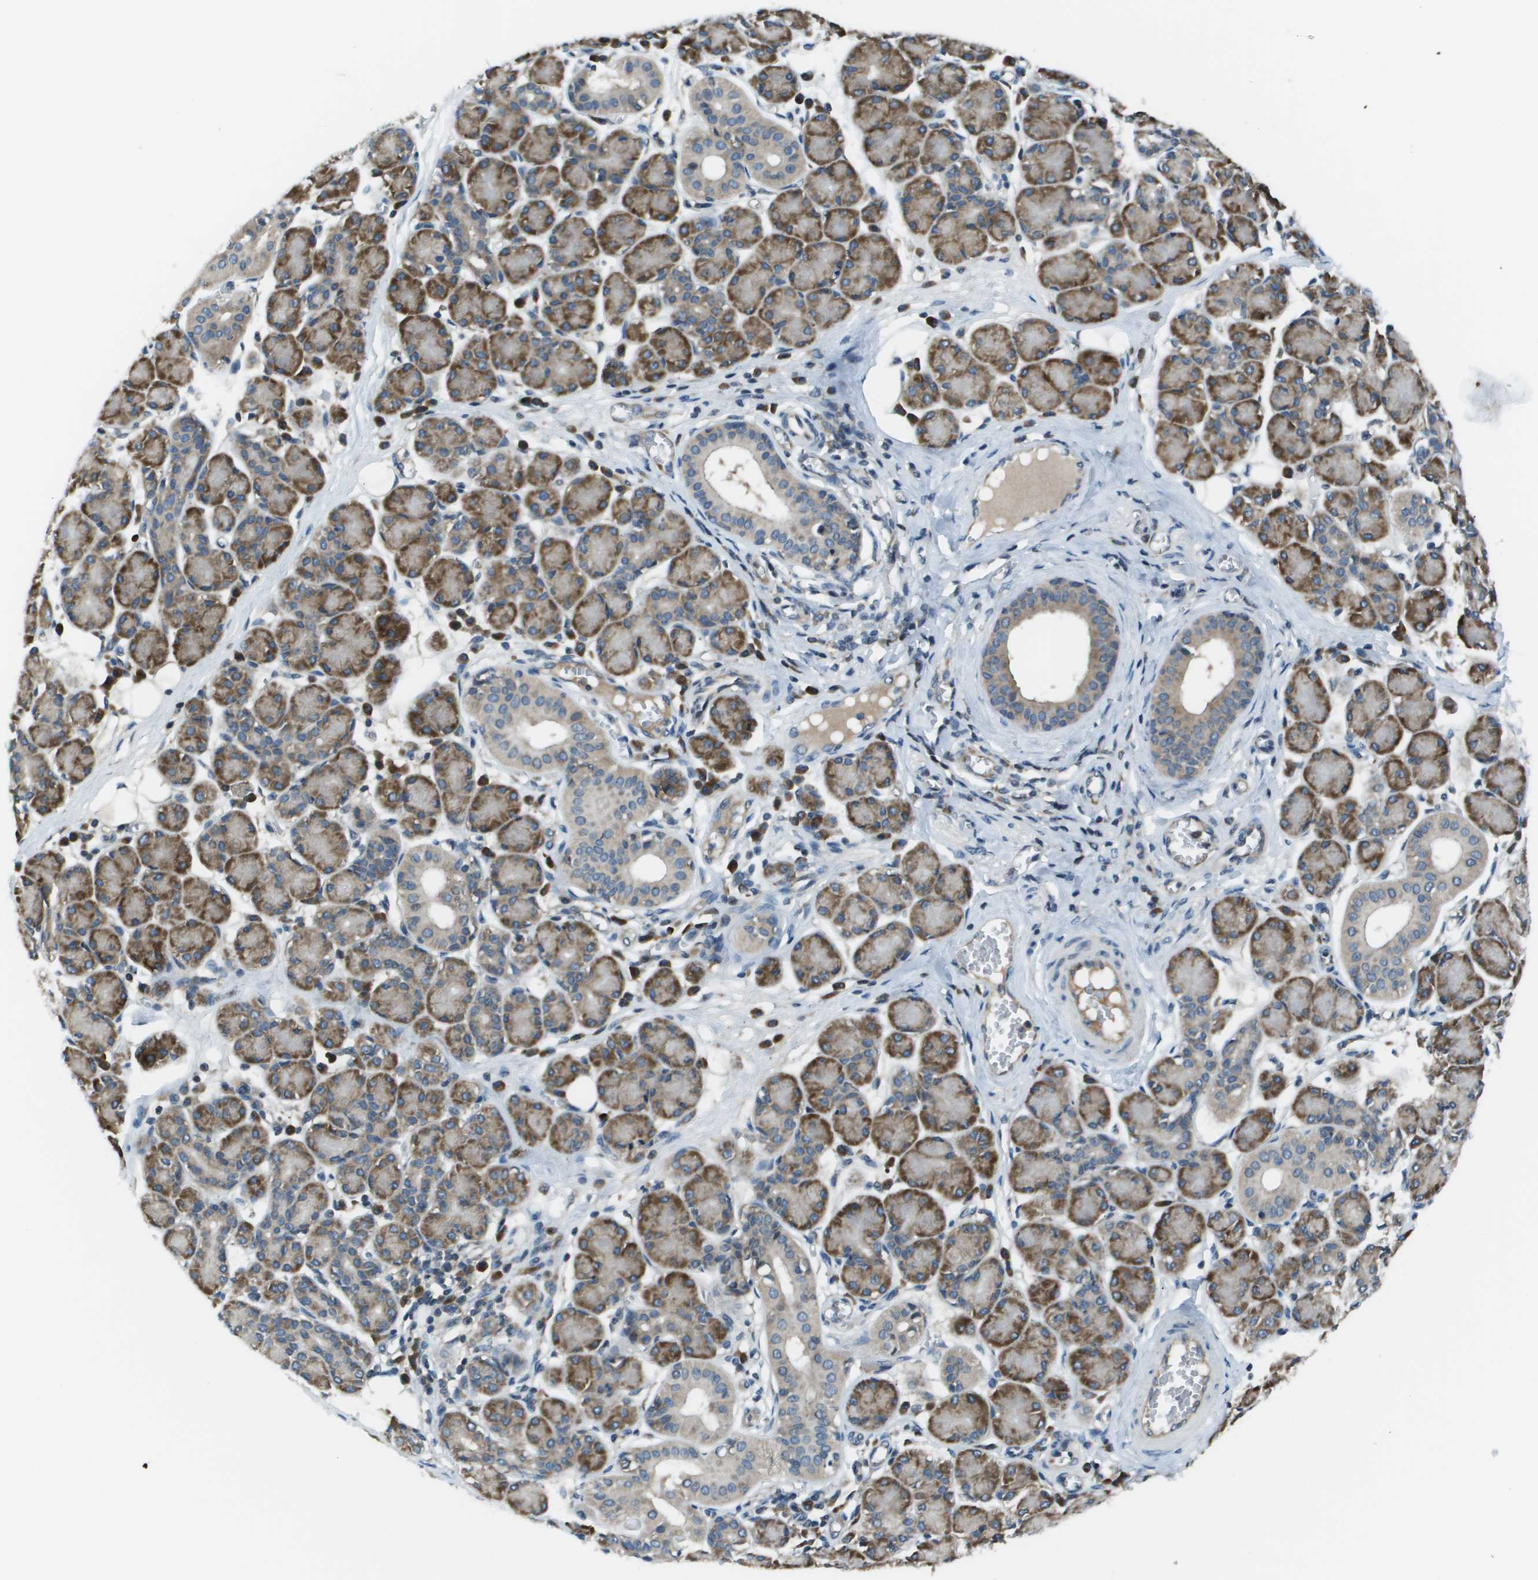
{"staining": {"intensity": "moderate", "quantity": ">75%", "location": "cytoplasmic/membranous"}, "tissue": "salivary gland", "cell_type": "Glandular cells", "image_type": "normal", "snomed": [{"axis": "morphology", "description": "Normal tissue, NOS"}, {"axis": "morphology", "description": "Inflammation, NOS"}, {"axis": "topography", "description": "Lymph node"}, {"axis": "topography", "description": "Salivary gland"}], "caption": "A medium amount of moderate cytoplasmic/membranous expression is identified in approximately >75% of glandular cells in benign salivary gland. The staining was performed using DAB, with brown indicating positive protein expression. Nuclei are stained blue with hematoxylin.", "gene": "EIF3B", "patient": {"sex": "male", "age": 3}}